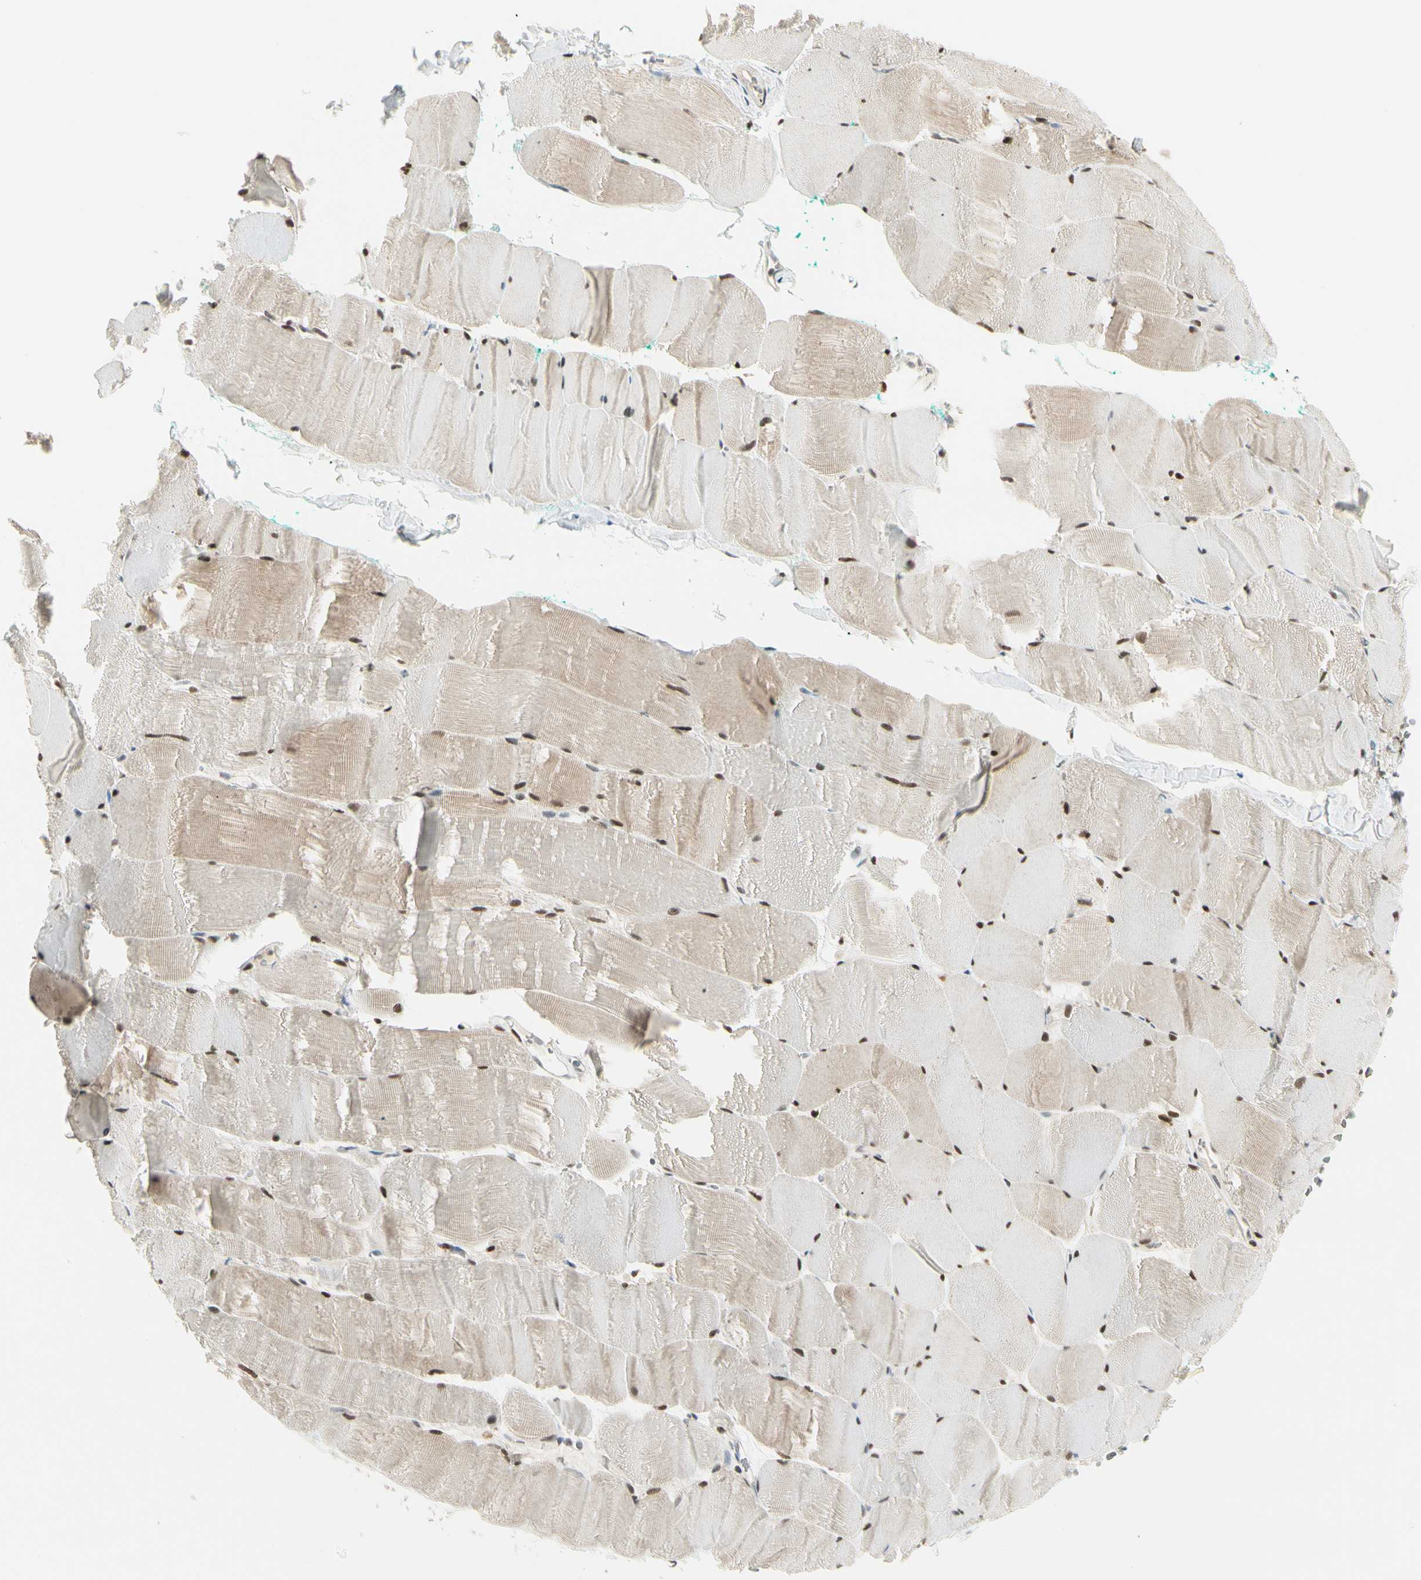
{"staining": {"intensity": "strong", "quantity": ">75%", "location": "cytoplasmic/membranous,nuclear"}, "tissue": "skeletal muscle", "cell_type": "Myocytes", "image_type": "normal", "snomed": [{"axis": "morphology", "description": "Normal tissue, NOS"}, {"axis": "morphology", "description": "Squamous cell carcinoma, NOS"}, {"axis": "topography", "description": "Skeletal muscle"}], "caption": "About >75% of myocytes in normal skeletal muscle demonstrate strong cytoplasmic/membranous,nuclear protein expression as visualized by brown immunohistochemical staining.", "gene": "ATXN1", "patient": {"sex": "male", "age": 51}}